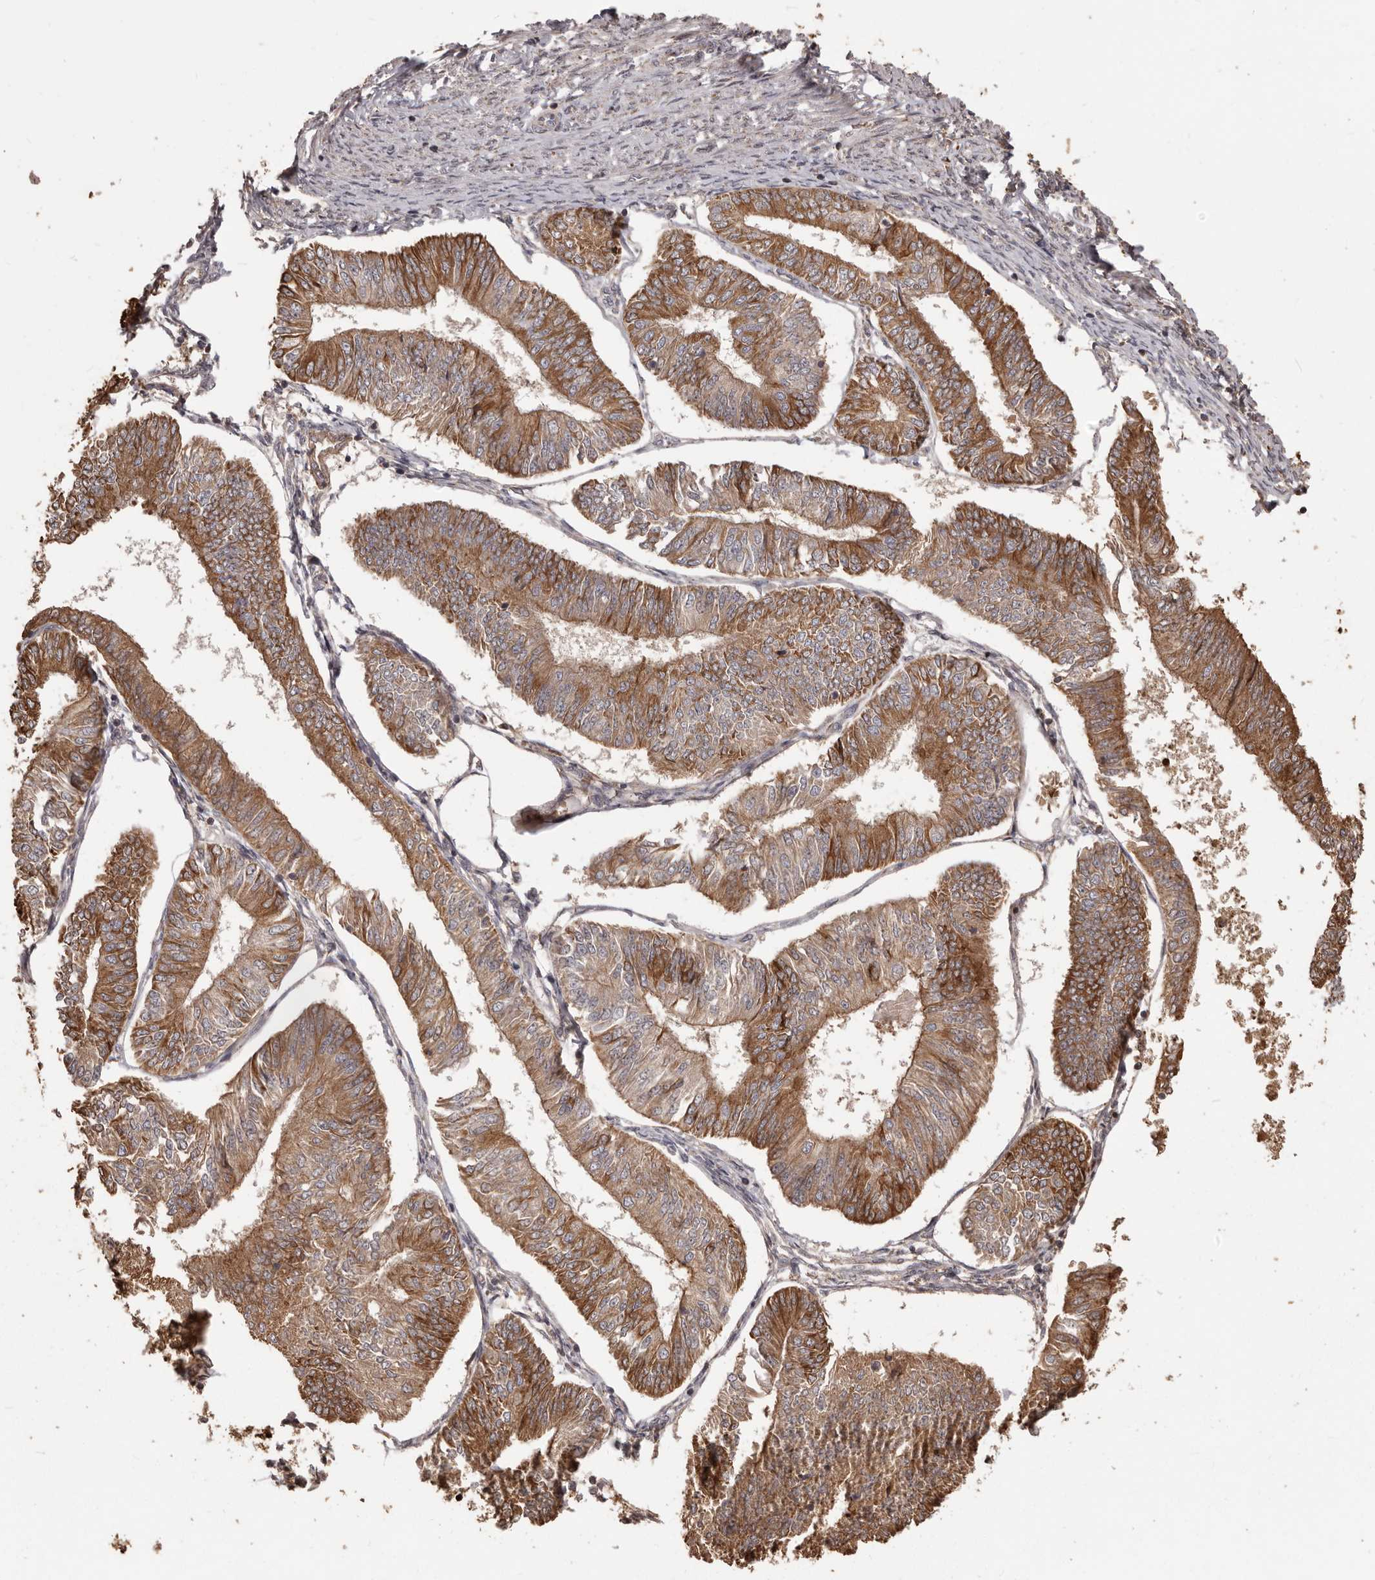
{"staining": {"intensity": "moderate", "quantity": ">75%", "location": "cytoplasmic/membranous"}, "tissue": "endometrial cancer", "cell_type": "Tumor cells", "image_type": "cancer", "snomed": [{"axis": "morphology", "description": "Adenocarcinoma, NOS"}, {"axis": "topography", "description": "Endometrium"}], "caption": "Immunohistochemical staining of human adenocarcinoma (endometrial) exhibits moderate cytoplasmic/membranous protein positivity in about >75% of tumor cells.", "gene": "MTO1", "patient": {"sex": "female", "age": 58}}